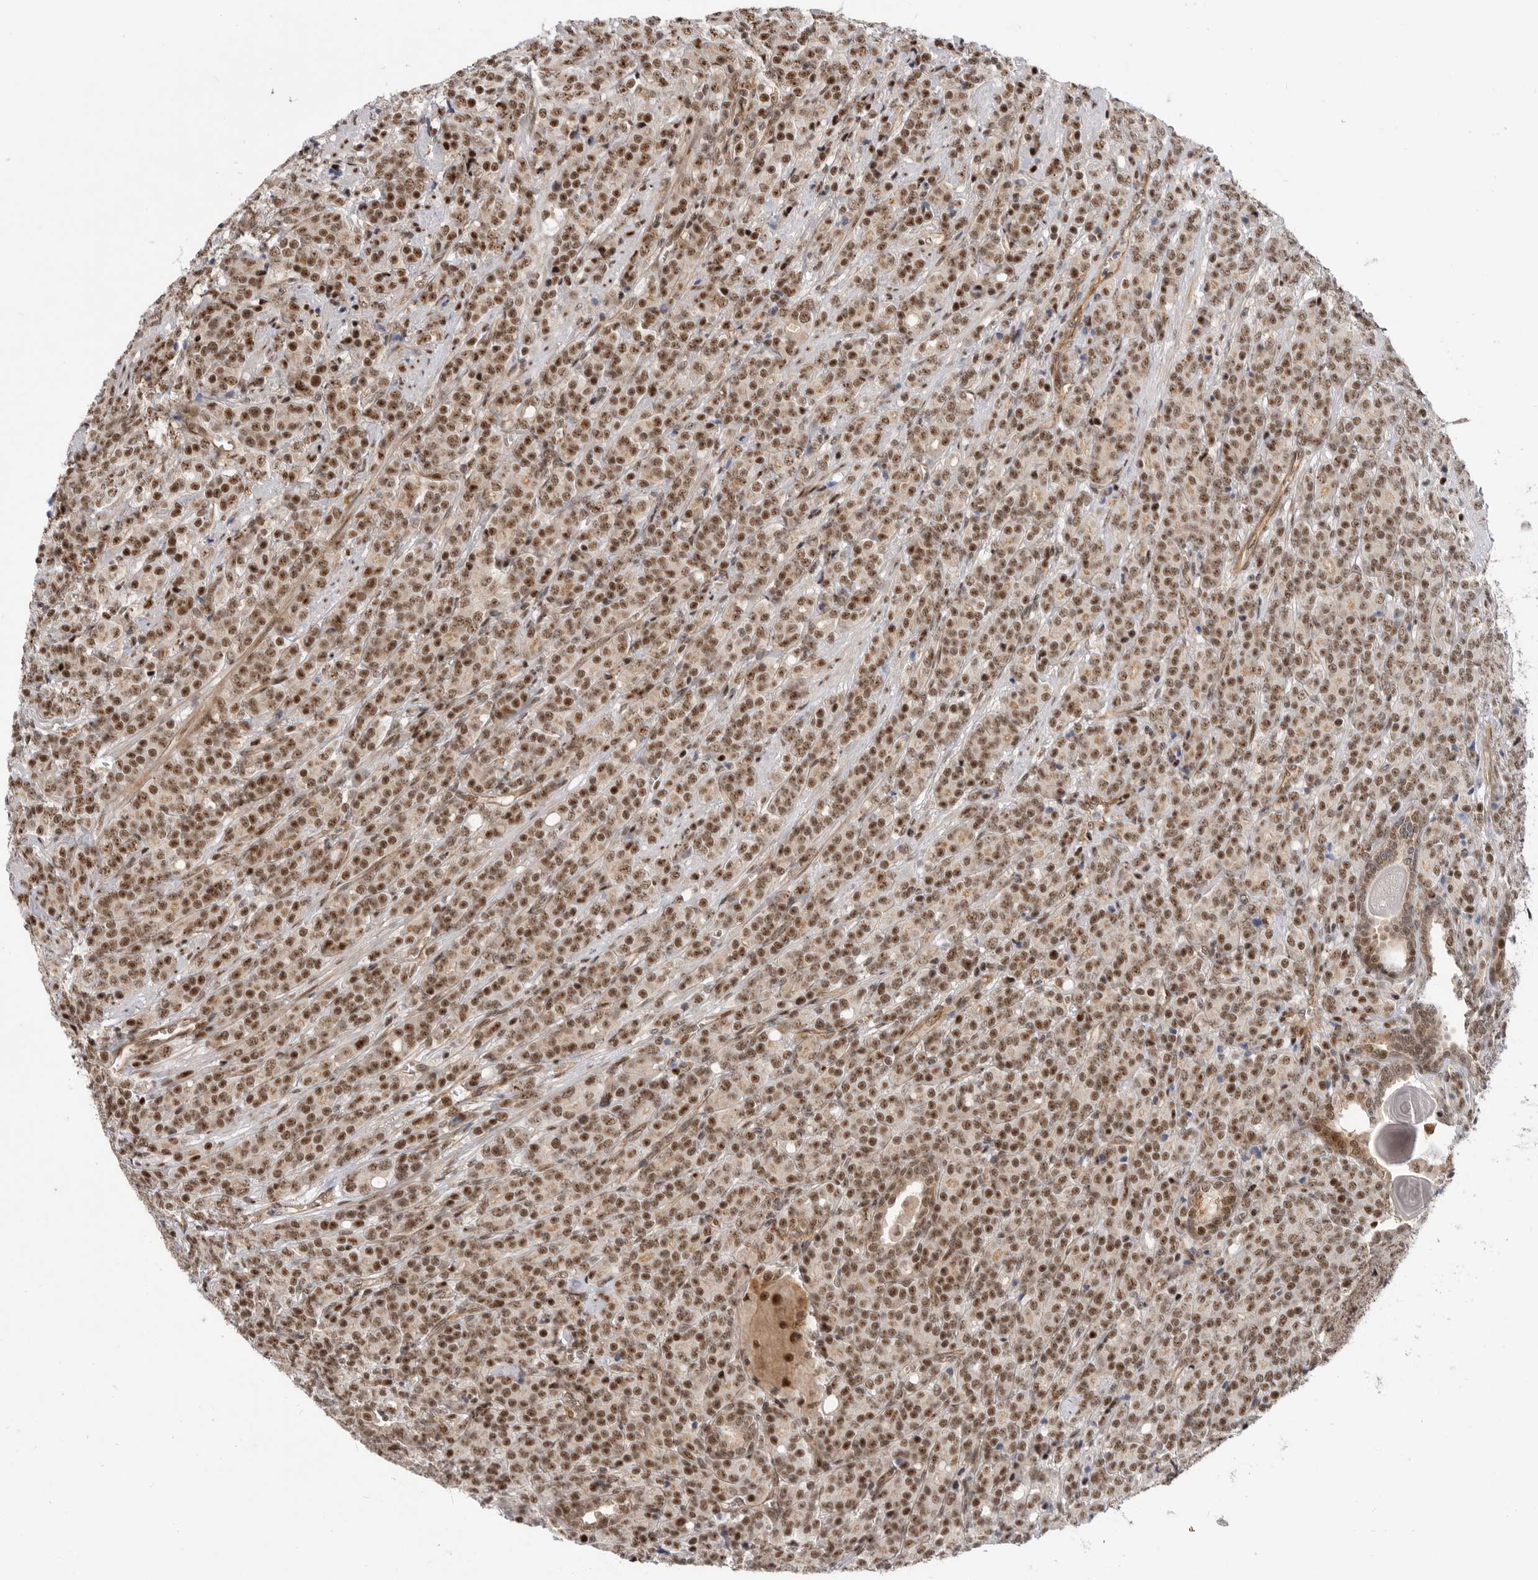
{"staining": {"intensity": "moderate", "quantity": ">75%", "location": "nuclear"}, "tissue": "prostate cancer", "cell_type": "Tumor cells", "image_type": "cancer", "snomed": [{"axis": "morphology", "description": "Adenocarcinoma, High grade"}, {"axis": "topography", "description": "Prostate"}], "caption": "Moderate nuclear protein expression is seen in about >75% of tumor cells in prostate cancer. The staining is performed using DAB (3,3'-diaminobenzidine) brown chromogen to label protein expression. The nuclei are counter-stained blue using hematoxylin.", "gene": "GPATCH2", "patient": {"sex": "male", "age": 62}}